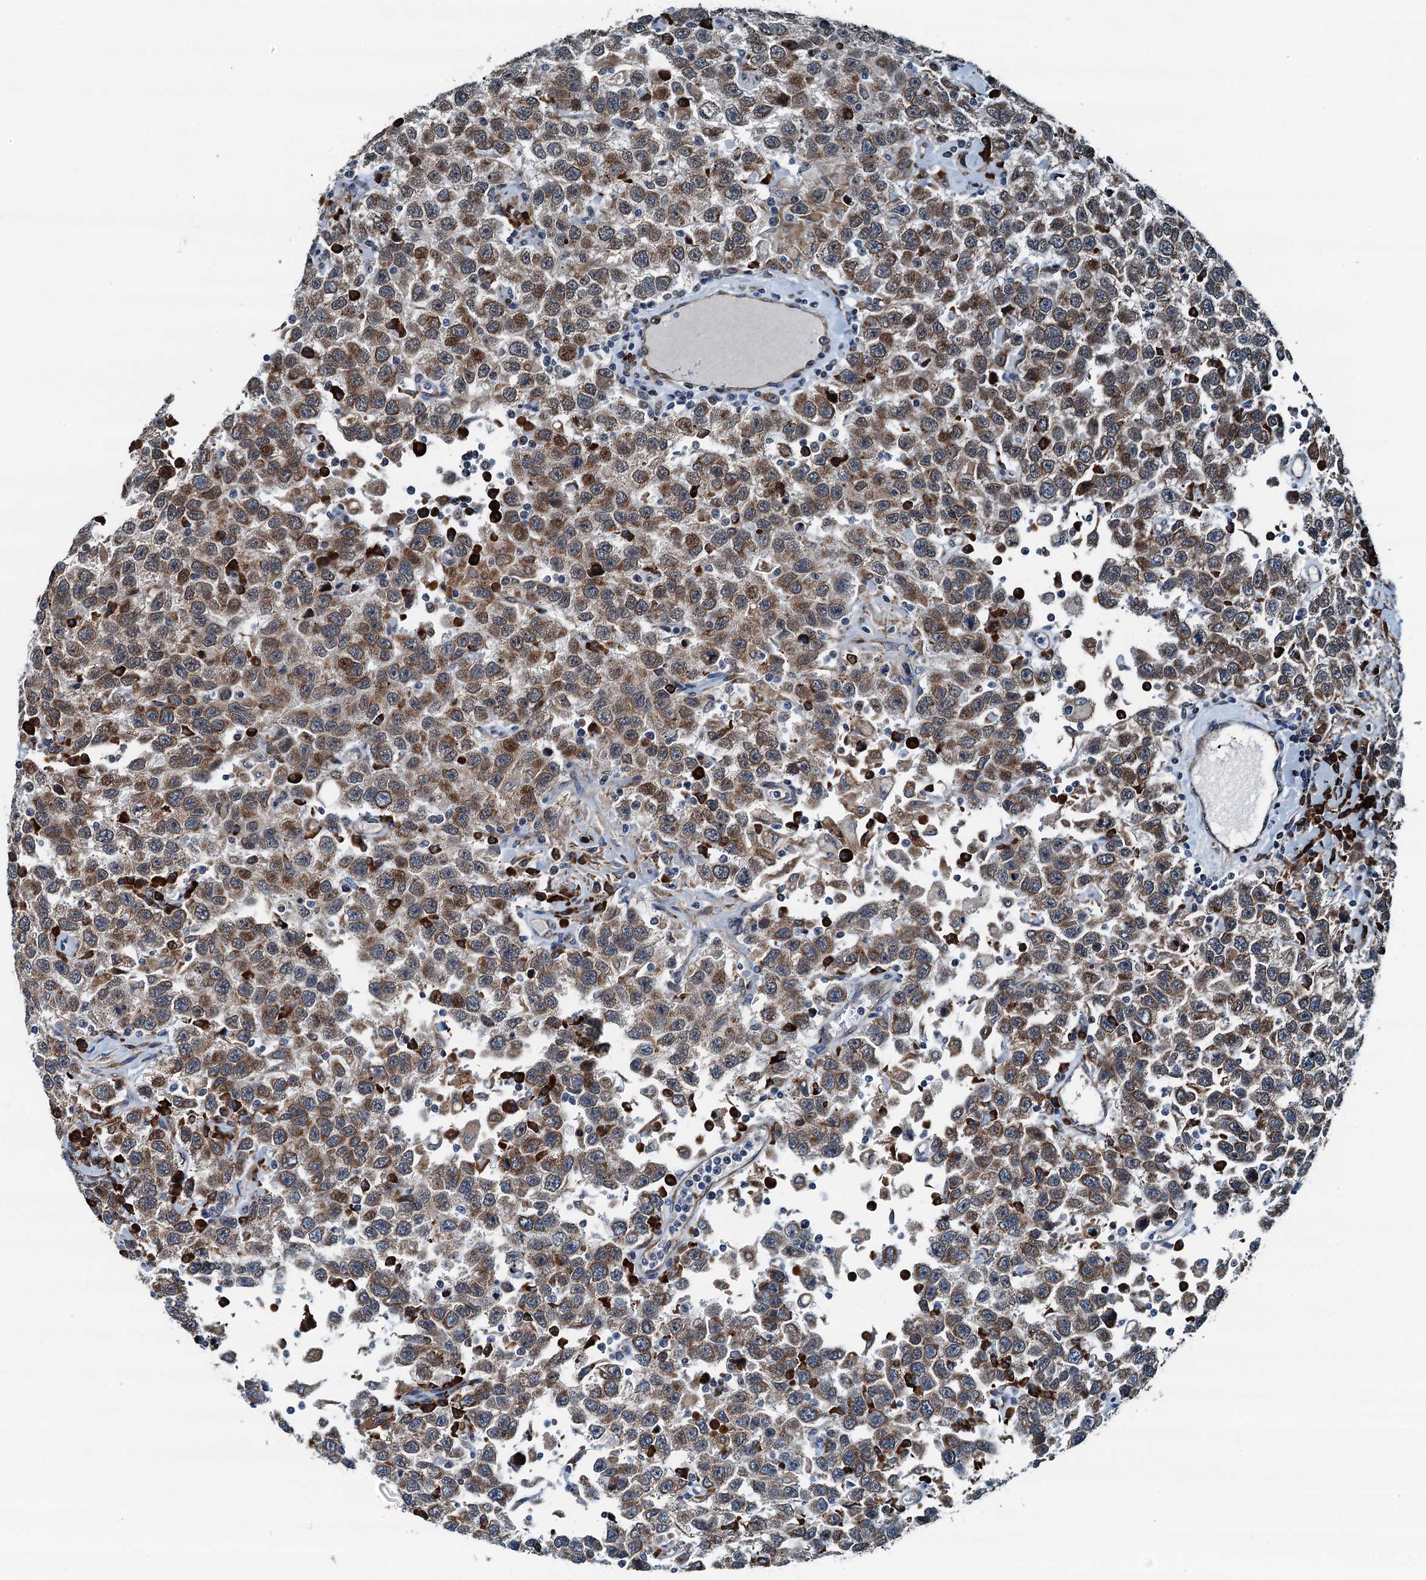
{"staining": {"intensity": "moderate", "quantity": ">75%", "location": "cytoplasmic/membranous,nuclear"}, "tissue": "testis cancer", "cell_type": "Tumor cells", "image_type": "cancer", "snomed": [{"axis": "morphology", "description": "Seminoma, NOS"}, {"axis": "topography", "description": "Testis"}], "caption": "Immunohistochemistry (IHC) photomicrograph of neoplastic tissue: human seminoma (testis) stained using immunohistochemistry displays medium levels of moderate protein expression localized specifically in the cytoplasmic/membranous and nuclear of tumor cells, appearing as a cytoplasmic/membranous and nuclear brown color.", "gene": "TAMALIN", "patient": {"sex": "male", "age": 41}}